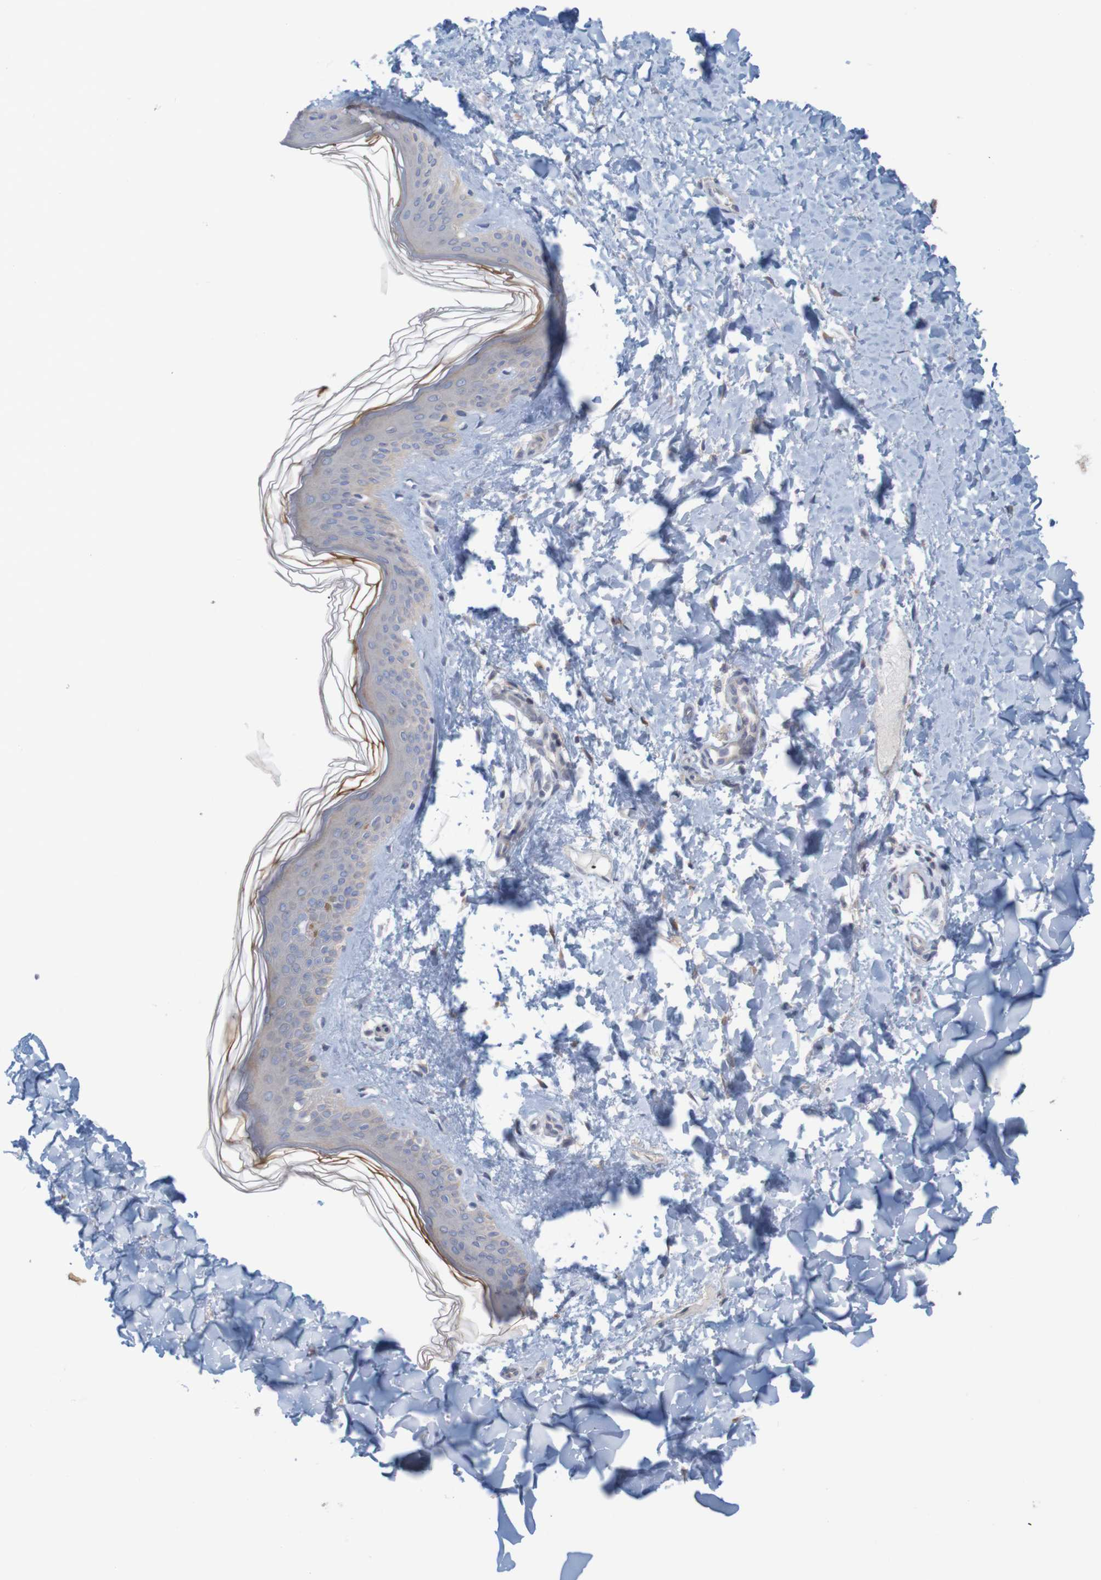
{"staining": {"intensity": "moderate", "quantity": ">75%", "location": "cytoplasmic/membranous"}, "tissue": "skin", "cell_type": "Fibroblasts", "image_type": "normal", "snomed": [{"axis": "morphology", "description": "Normal tissue, NOS"}, {"axis": "topography", "description": "Skin"}], "caption": "IHC image of benign human skin stained for a protein (brown), which shows medium levels of moderate cytoplasmic/membranous expression in about >75% of fibroblasts.", "gene": "KRT23", "patient": {"sex": "female", "age": 41}}